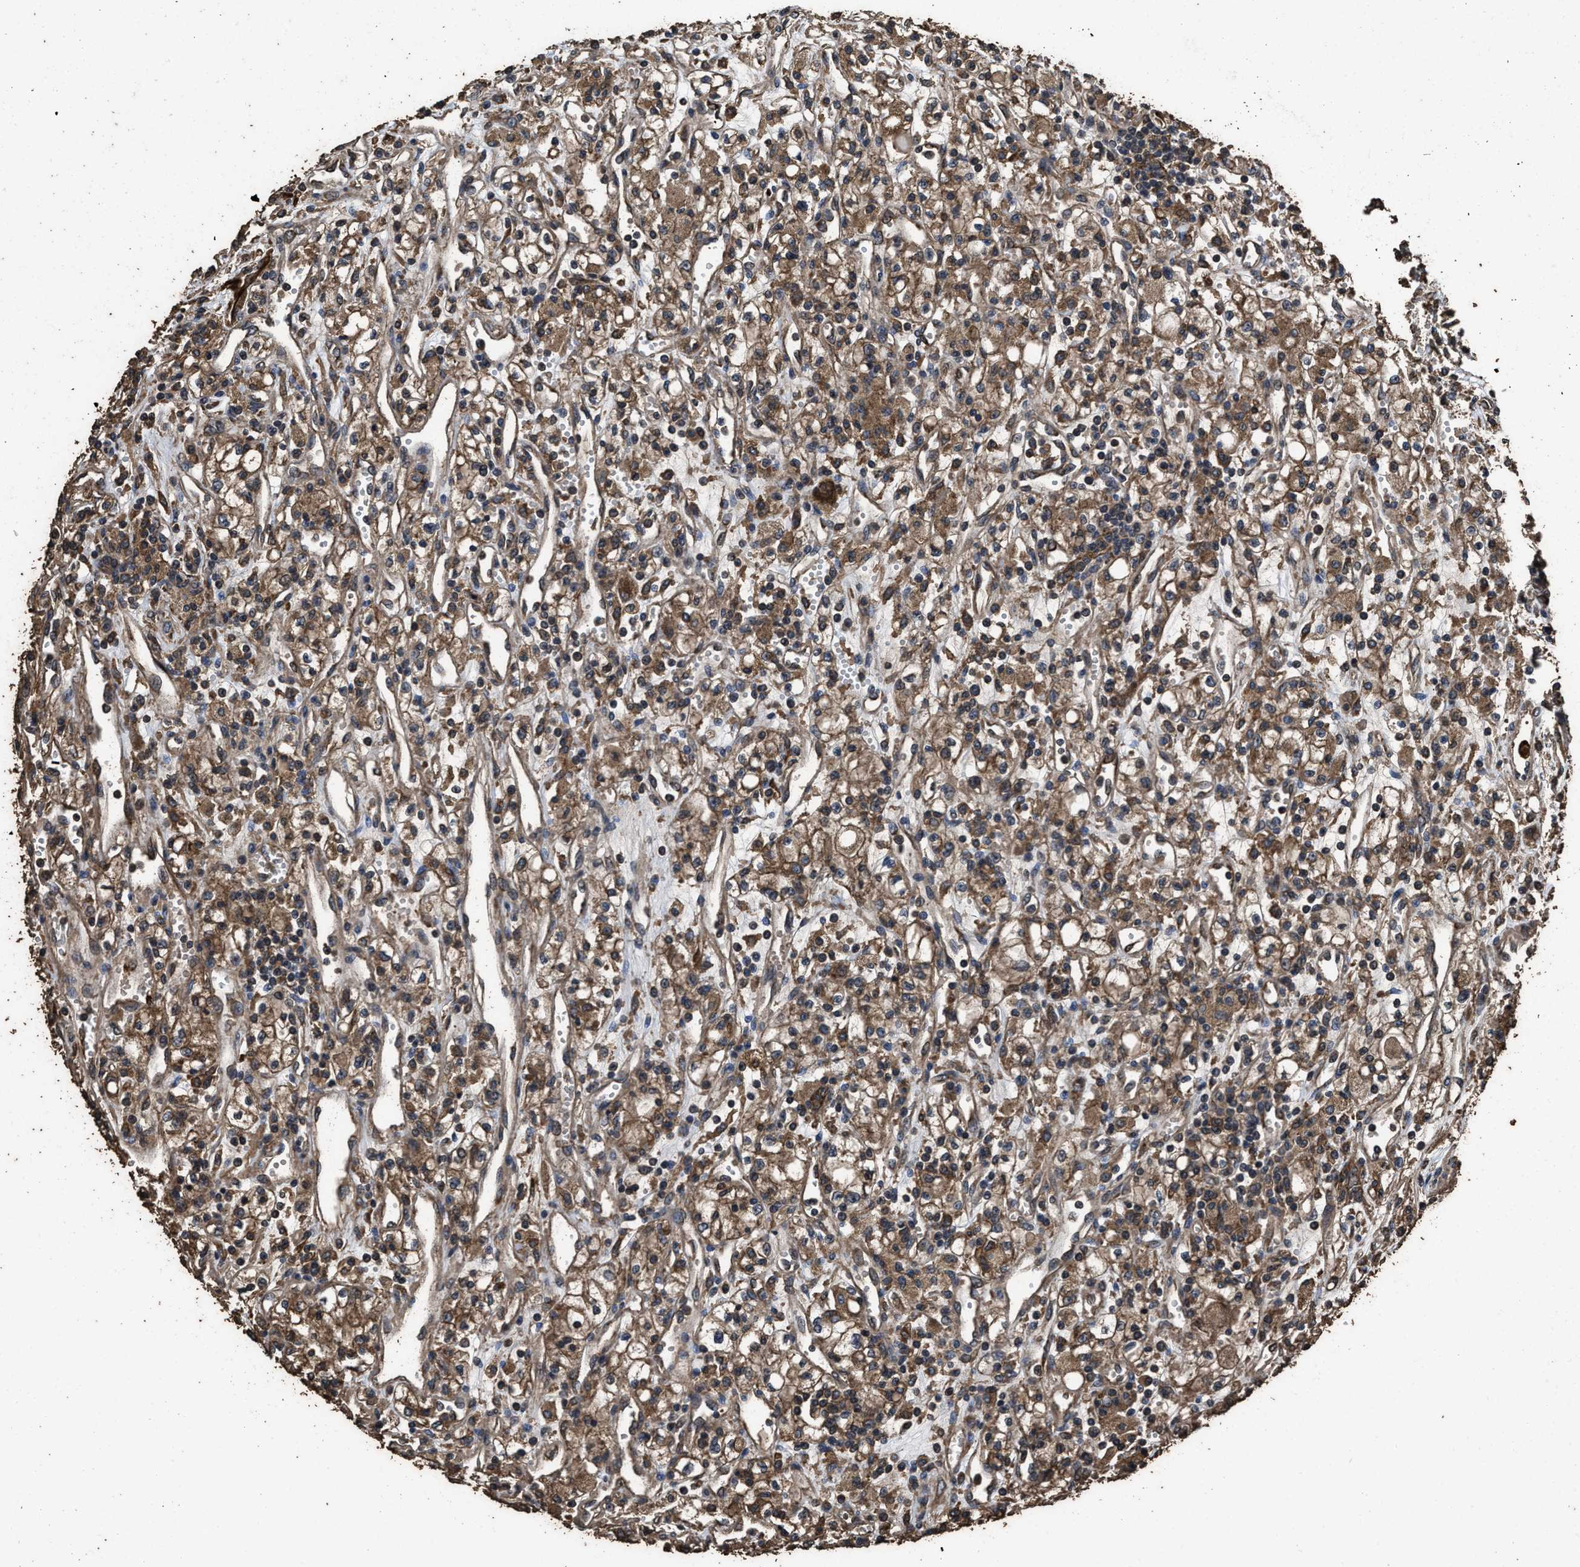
{"staining": {"intensity": "moderate", "quantity": ">75%", "location": "cytoplasmic/membranous"}, "tissue": "renal cancer", "cell_type": "Tumor cells", "image_type": "cancer", "snomed": [{"axis": "morphology", "description": "Adenocarcinoma, NOS"}, {"axis": "topography", "description": "Kidney"}], "caption": "An image of human renal cancer (adenocarcinoma) stained for a protein demonstrates moderate cytoplasmic/membranous brown staining in tumor cells.", "gene": "ZMYND19", "patient": {"sex": "male", "age": 59}}